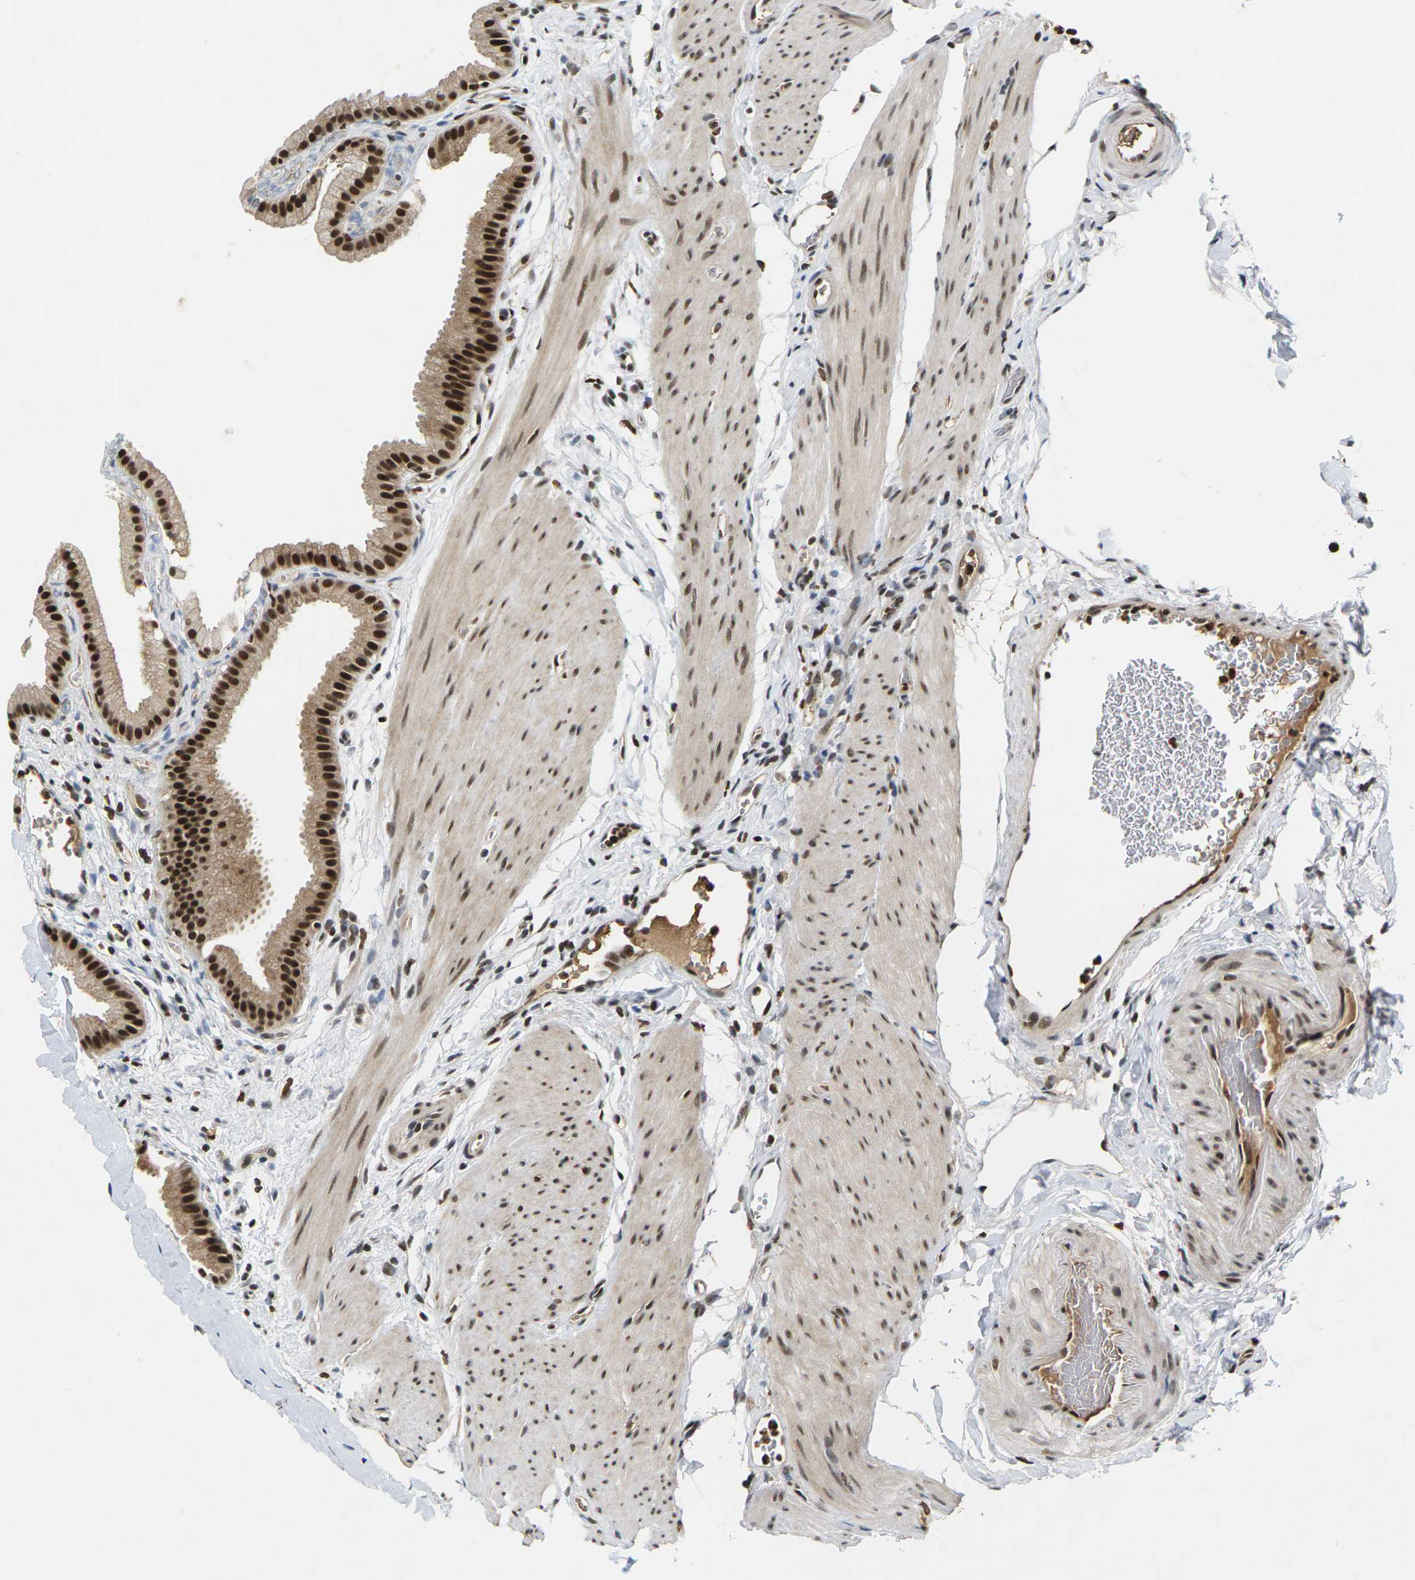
{"staining": {"intensity": "strong", "quantity": ">75%", "location": "nuclear"}, "tissue": "gallbladder", "cell_type": "Glandular cells", "image_type": "normal", "snomed": [{"axis": "morphology", "description": "Normal tissue, NOS"}, {"axis": "topography", "description": "Gallbladder"}], "caption": "Protein analysis of normal gallbladder exhibits strong nuclear staining in about >75% of glandular cells. Nuclei are stained in blue.", "gene": "NELFA", "patient": {"sex": "female", "age": 64}}